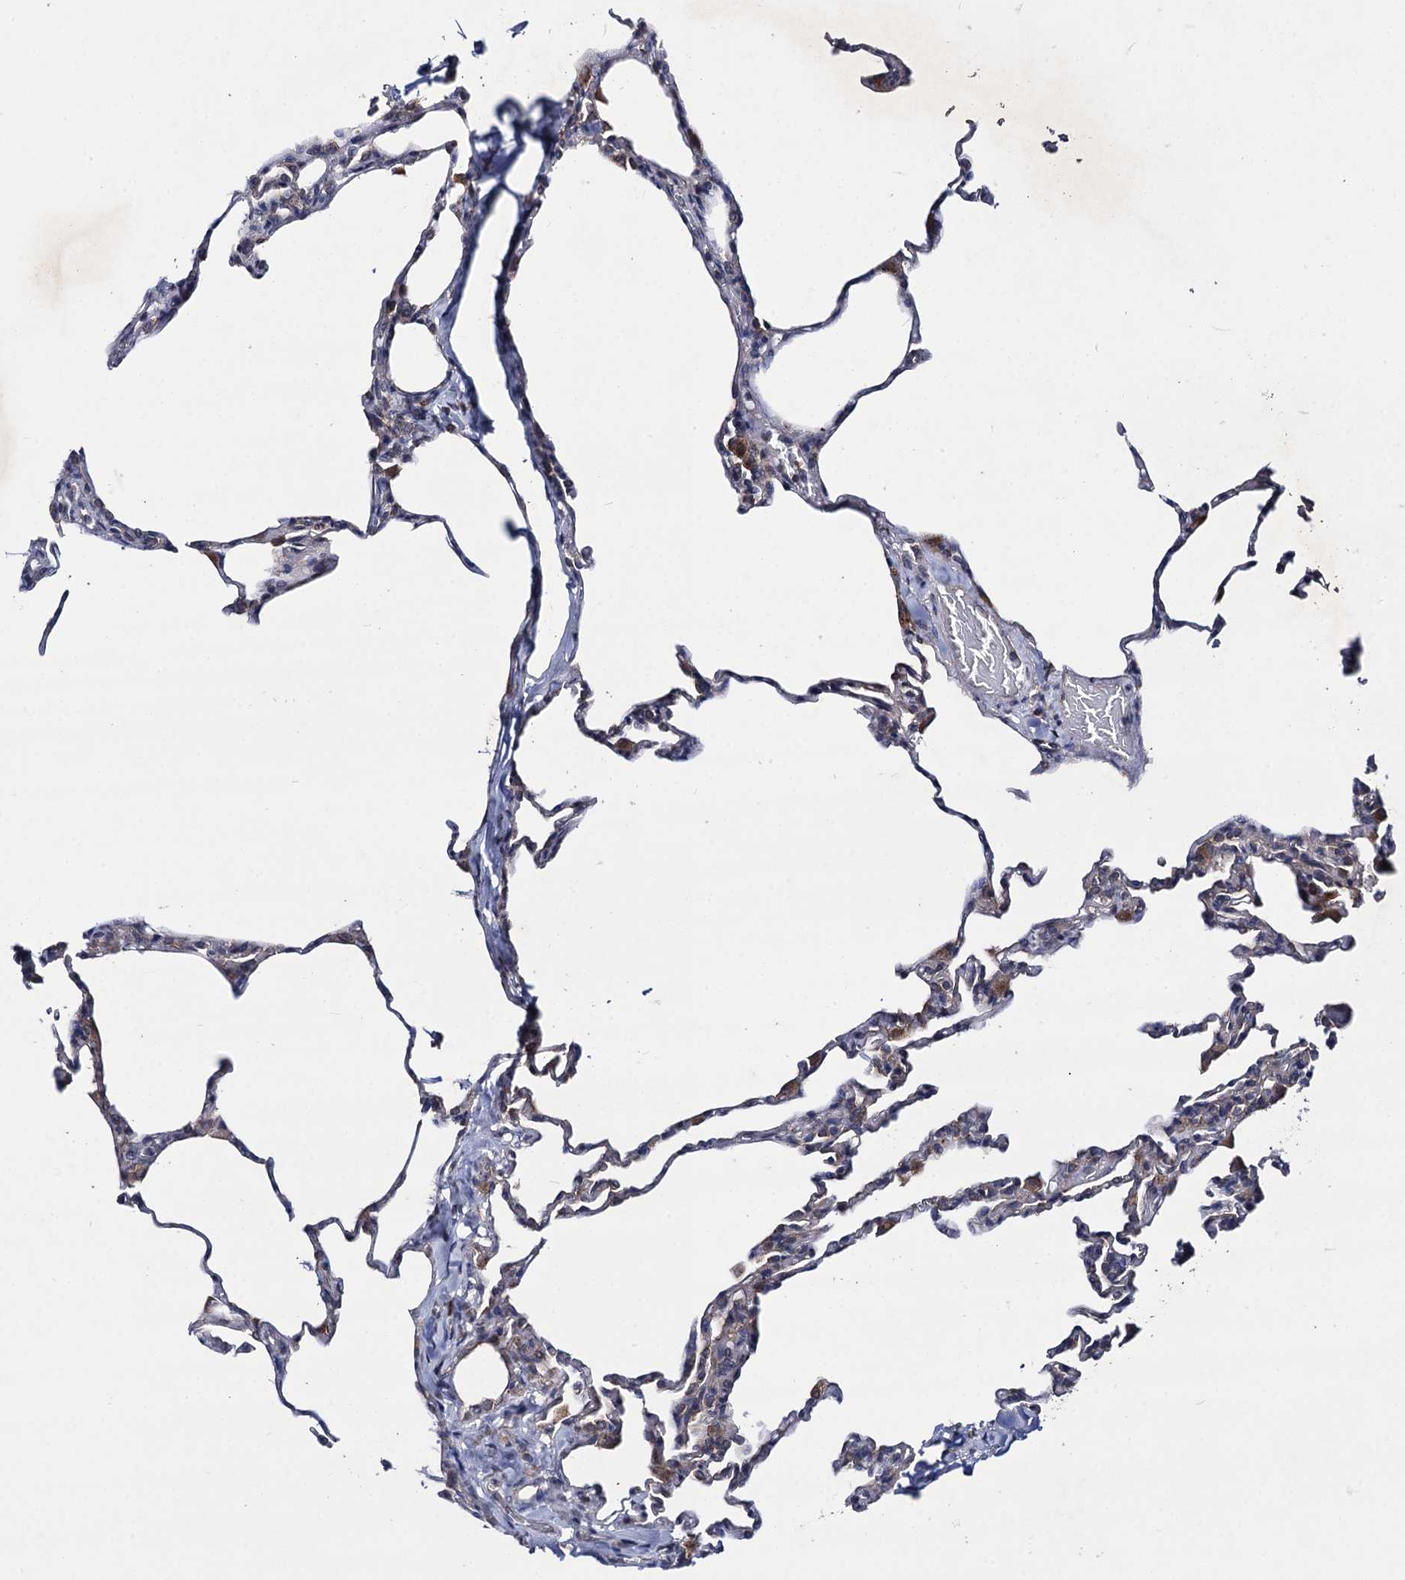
{"staining": {"intensity": "negative", "quantity": "none", "location": "none"}, "tissue": "lung", "cell_type": "Alveolar cells", "image_type": "normal", "snomed": [{"axis": "morphology", "description": "Normal tissue, NOS"}, {"axis": "topography", "description": "Lung"}], "caption": "This is an IHC histopathology image of unremarkable human lung. There is no expression in alveolar cells.", "gene": "VPS37D", "patient": {"sex": "male", "age": 20}}